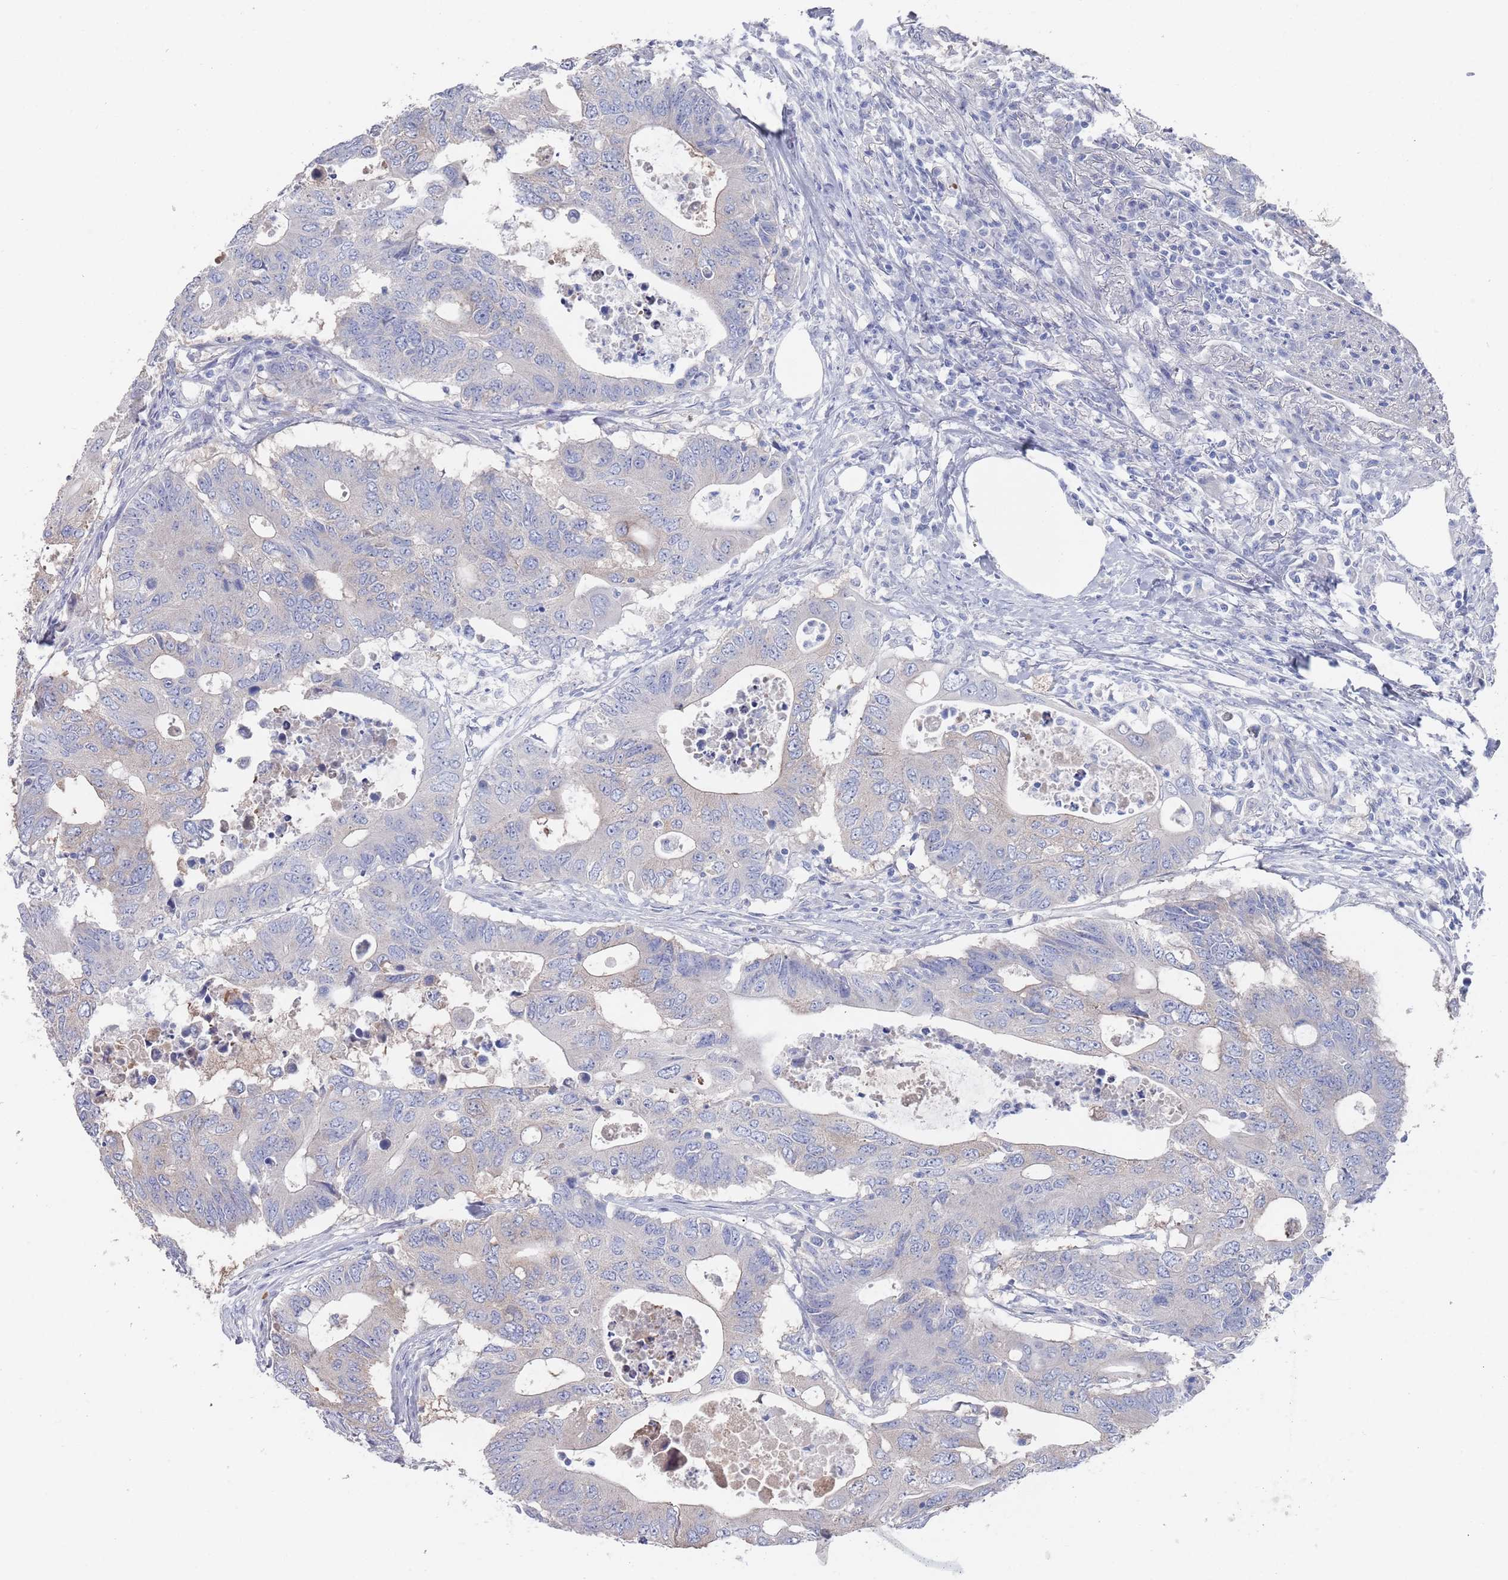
{"staining": {"intensity": "negative", "quantity": "none", "location": "none"}, "tissue": "colorectal cancer", "cell_type": "Tumor cells", "image_type": "cancer", "snomed": [{"axis": "morphology", "description": "Adenocarcinoma, NOS"}, {"axis": "topography", "description": "Colon"}], "caption": "Immunohistochemical staining of human adenocarcinoma (colorectal) reveals no significant positivity in tumor cells.", "gene": "TMCO3", "patient": {"sex": "male", "age": 71}}